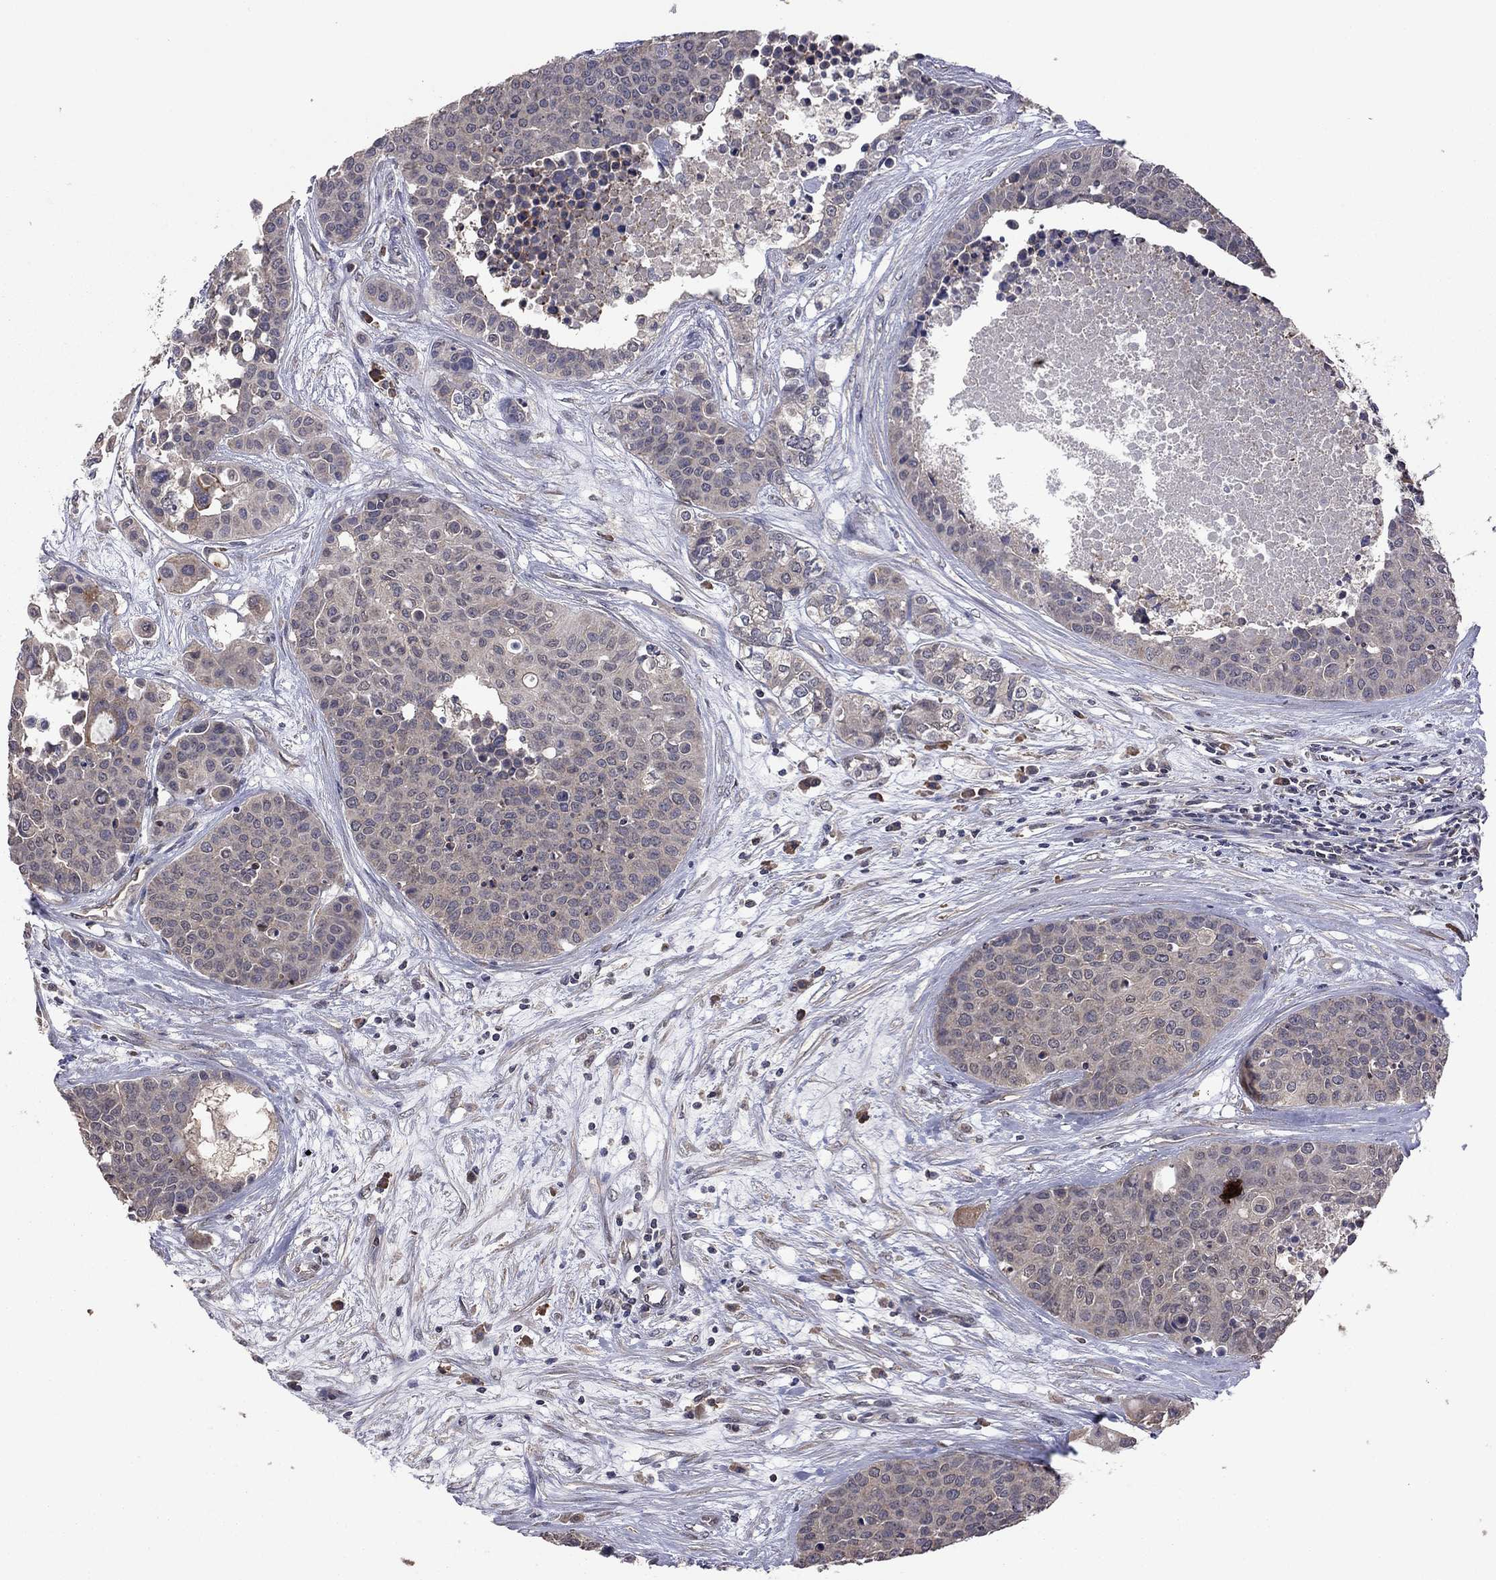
{"staining": {"intensity": "weak", "quantity": "25%-75%", "location": "cytoplasmic/membranous"}, "tissue": "carcinoid", "cell_type": "Tumor cells", "image_type": "cancer", "snomed": [{"axis": "morphology", "description": "Carcinoid, malignant, NOS"}, {"axis": "topography", "description": "Colon"}], "caption": "DAB immunohistochemical staining of malignant carcinoid reveals weak cytoplasmic/membranous protein staining in about 25%-75% of tumor cells.", "gene": "TSNARE1", "patient": {"sex": "male", "age": 81}}